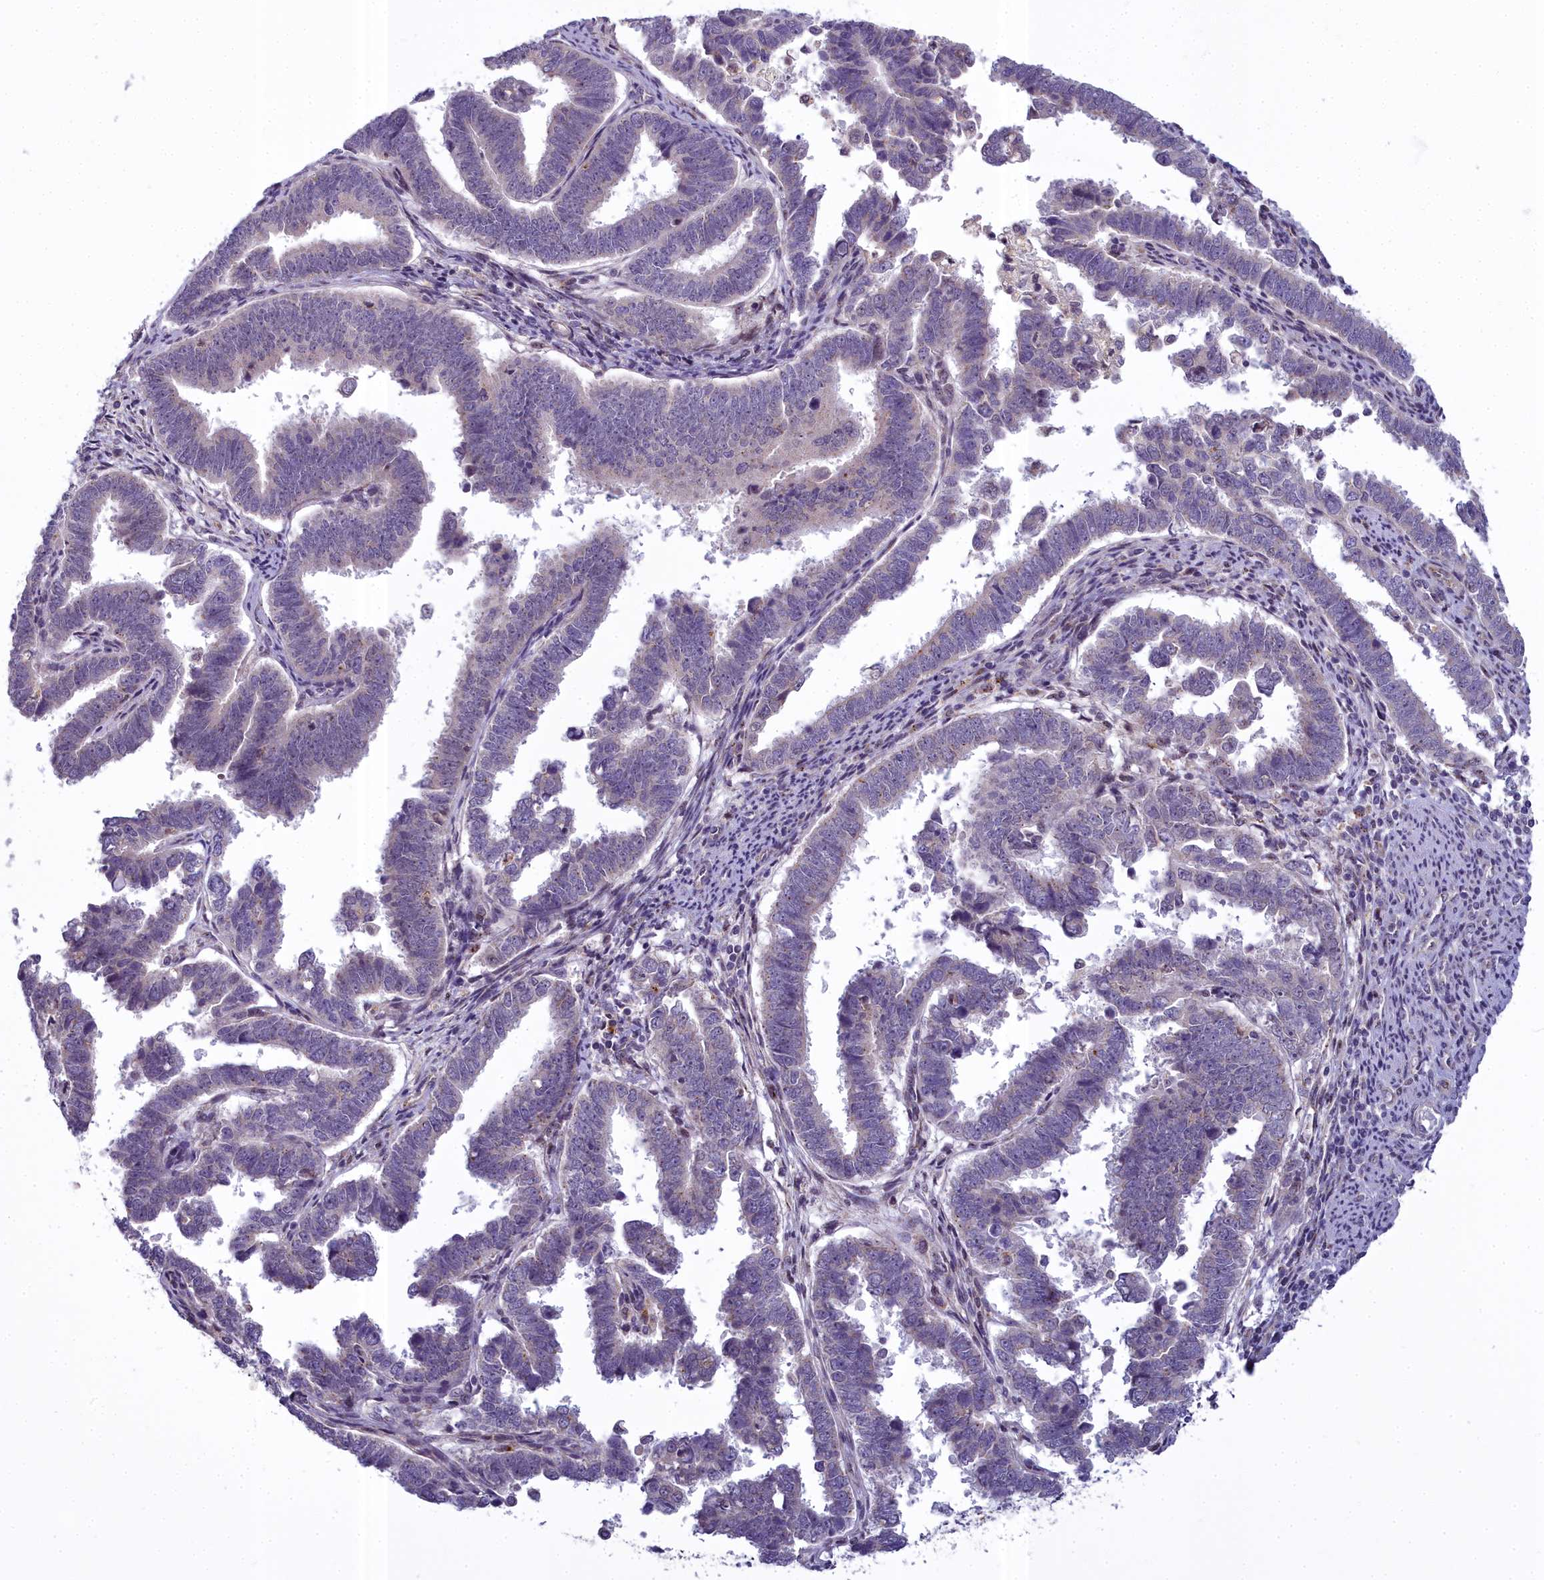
{"staining": {"intensity": "negative", "quantity": "none", "location": "none"}, "tissue": "endometrial cancer", "cell_type": "Tumor cells", "image_type": "cancer", "snomed": [{"axis": "morphology", "description": "Adenocarcinoma, NOS"}, {"axis": "topography", "description": "Endometrium"}], "caption": "The photomicrograph reveals no staining of tumor cells in endometrial cancer (adenocarcinoma). Nuclei are stained in blue.", "gene": "WDPCP", "patient": {"sex": "female", "age": 75}}